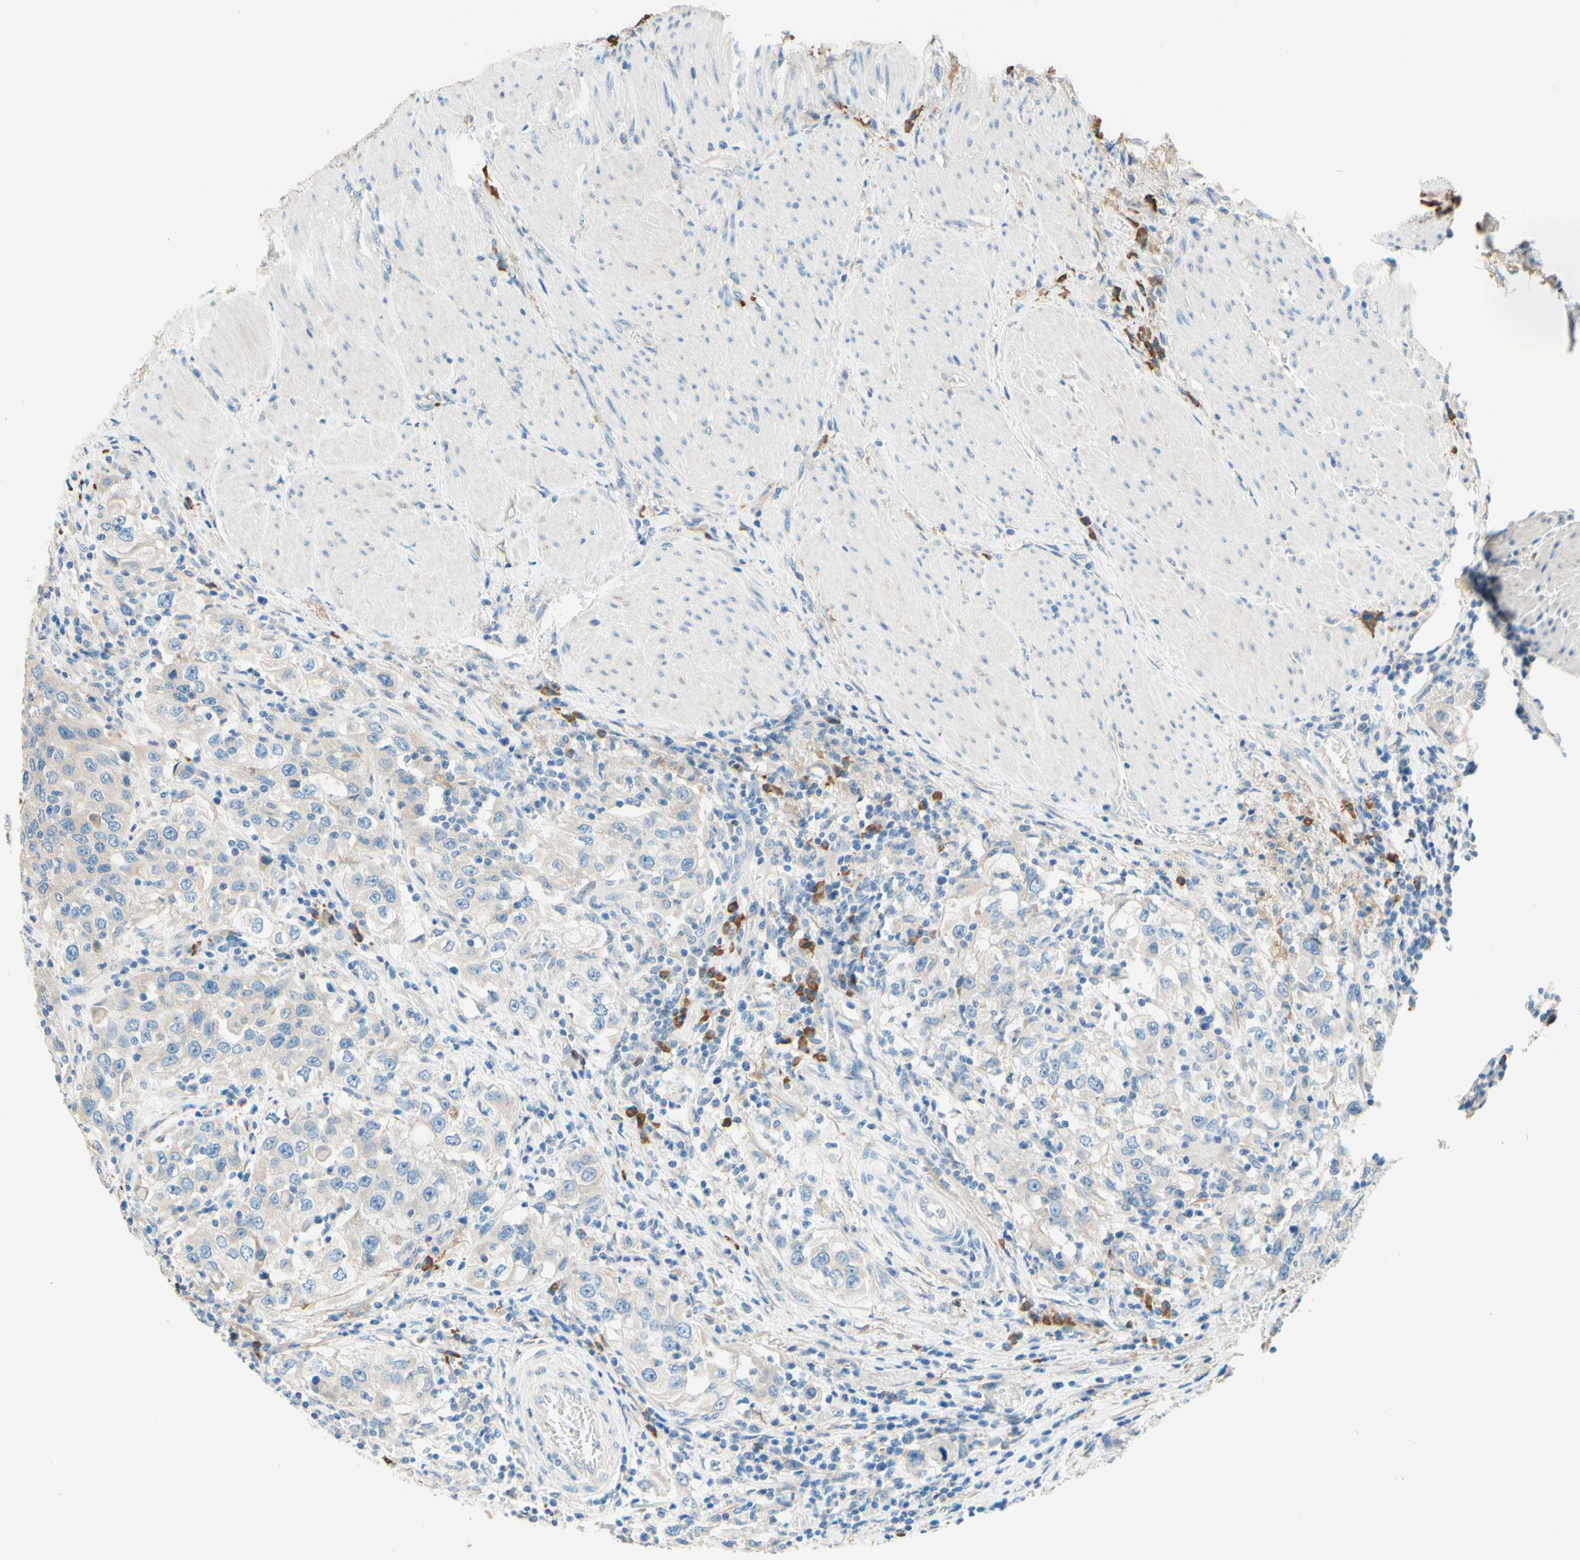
{"staining": {"intensity": "negative", "quantity": "none", "location": "none"}, "tissue": "urothelial cancer", "cell_type": "Tumor cells", "image_type": "cancer", "snomed": [{"axis": "morphology", "description": "Urothelial carcinoma, High grade"}, {"axis": "topography", "description": "Urinary bladder"}], "caption": "Tumor cells are negative for brown protein staining in urothelial carcinoma (high-grade).", "gene": "PASD1", "patient": {"sex": "female", "age": 80}}